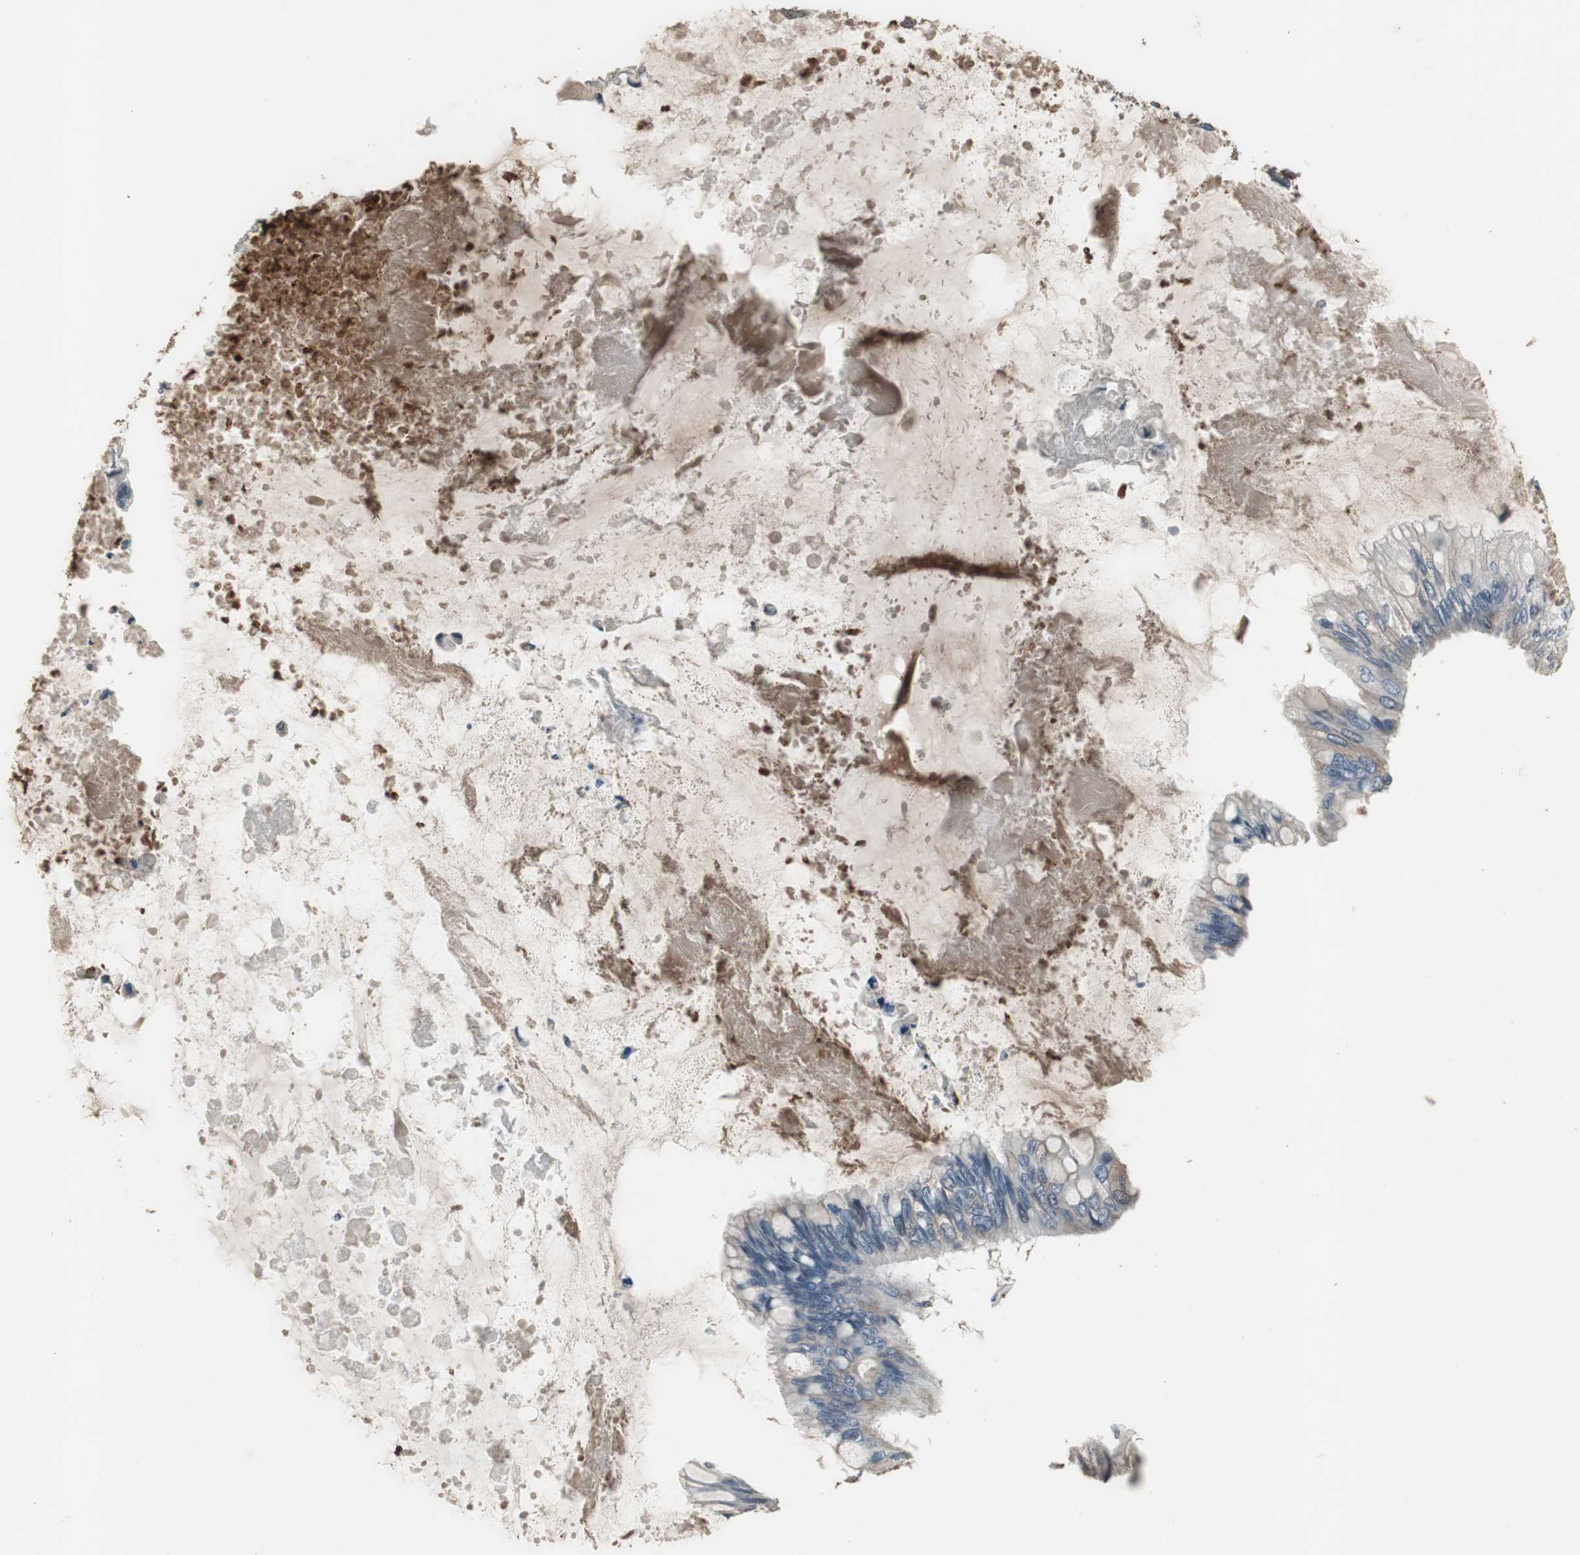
{"staining": {"intensity": "weak", "quantity": "<25%", "location": "cytoplasmic/membranous"}, "tissue": "ovarian cancer", "cell_type": "Tumor cells", "image_type": "cancer", "snomed": [{"axis": "morphology", "description": "Cystadenocarcinoma, mucinous, NOS"}, {"axis": "topography", "description": "Ovary"}], "caption": "A high-resolution image shows immunohistochemistry (IHC) staining of ovarian mucinous cystadenocarcinoma, which exhibits no significant staining in tumor cells. (DAB (3,3'-diaminobenzidine) immunohistochemistry (IHC) with hematoxylin counter stain).", "gene": "PI4KB", "patient": {"sex": "female", "age": 80}}